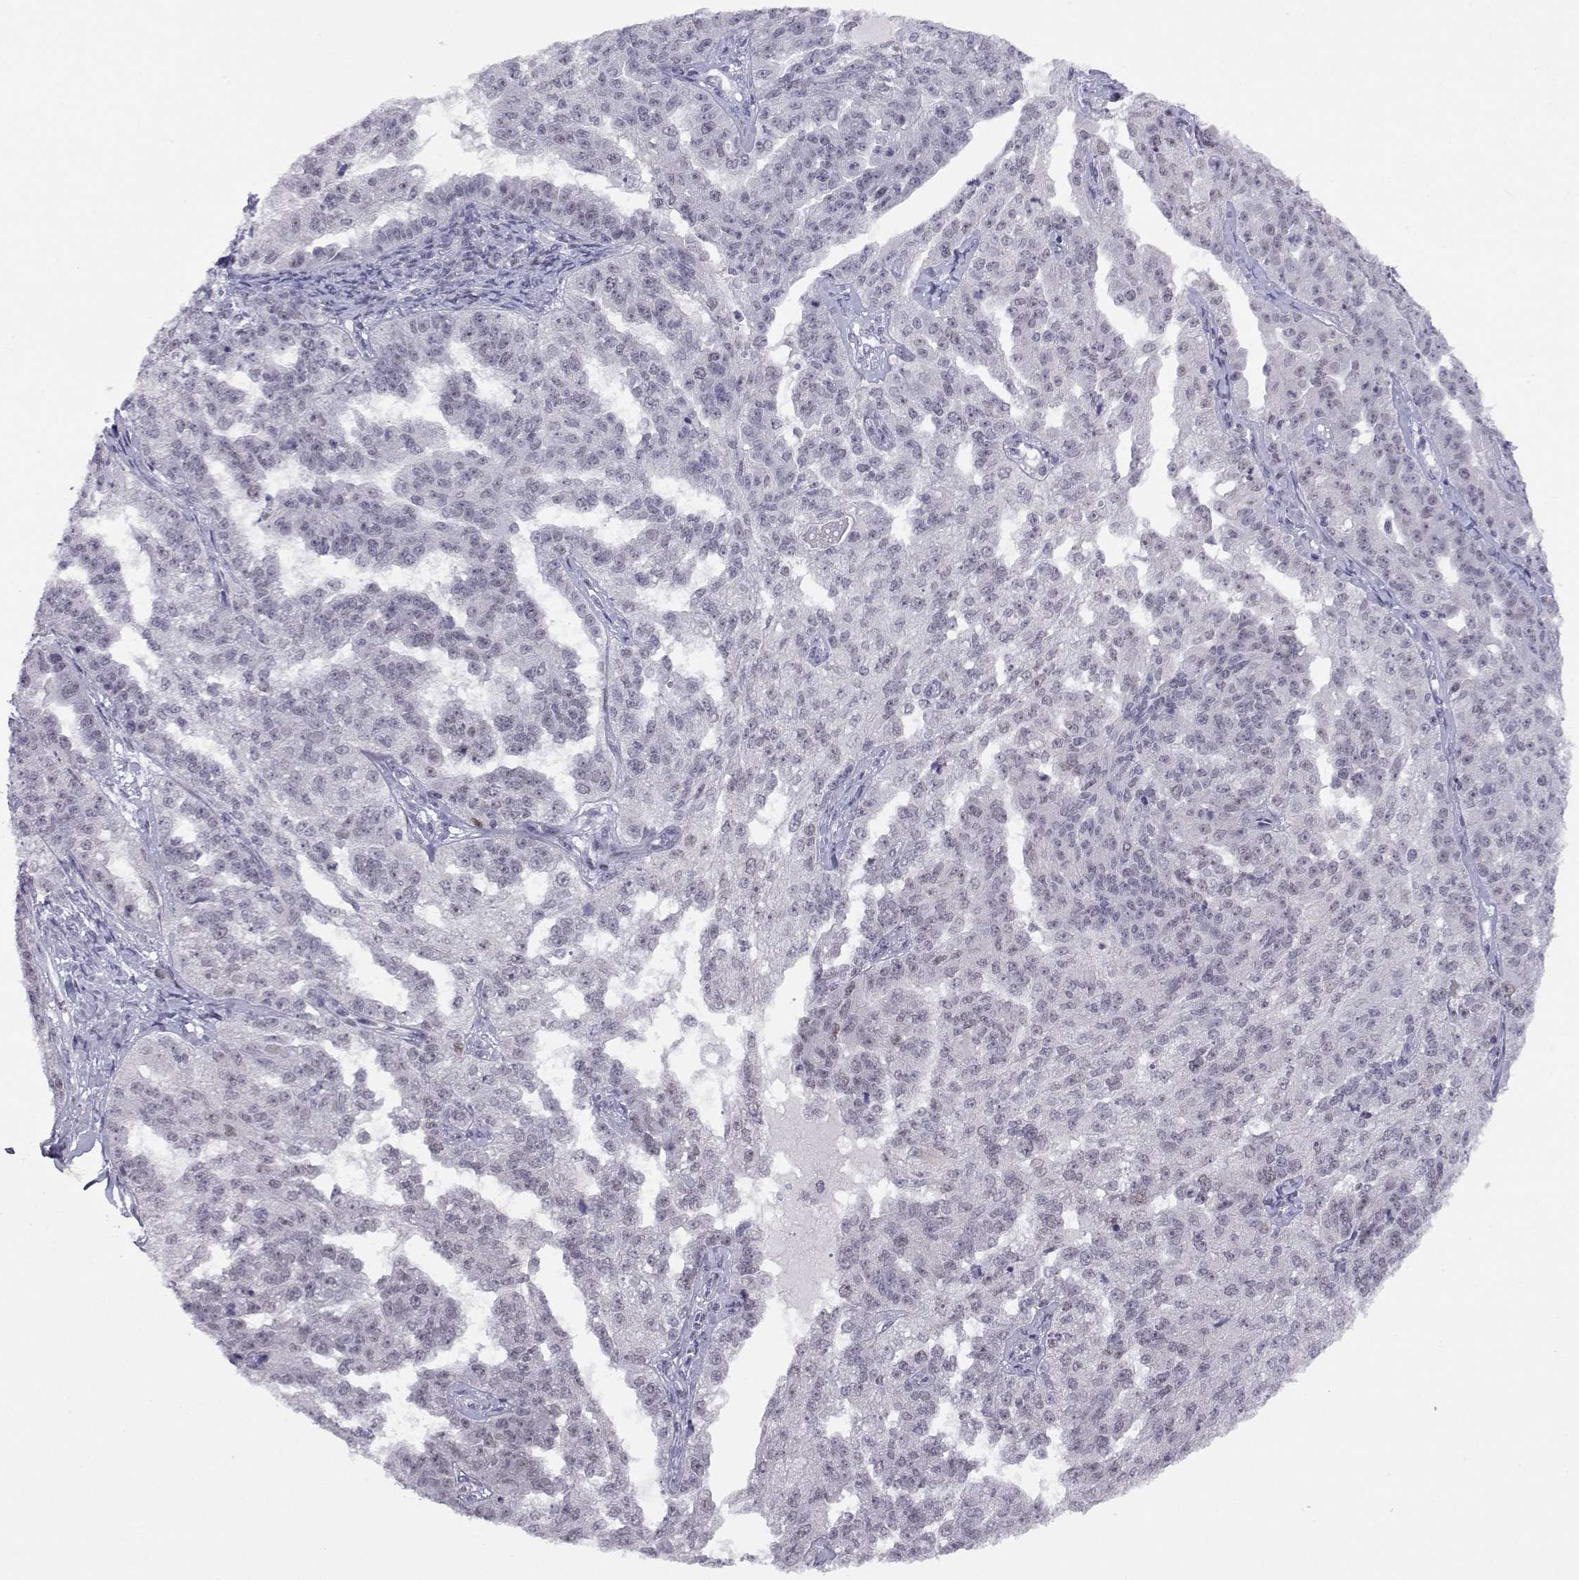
{"staining": {"intensity": "negative", "quantity": "none", "location": "none"}, "tissue": "ovarian cancer", "cell_type": "Tumor cells", "image_type": "cancer", "snomed": [{"axis": "morphology", "description": "Cystadenocarcinoma, serous, NOS"}, {"axis": "topography", "description": "Ovary"}], "caption": "IHC of ovarian cancer (serous cystadenocarcinoma) demonstrates no expression in tumor cells.", "gene": "MED26", "patient": {"sex": "female", "age": 58}}